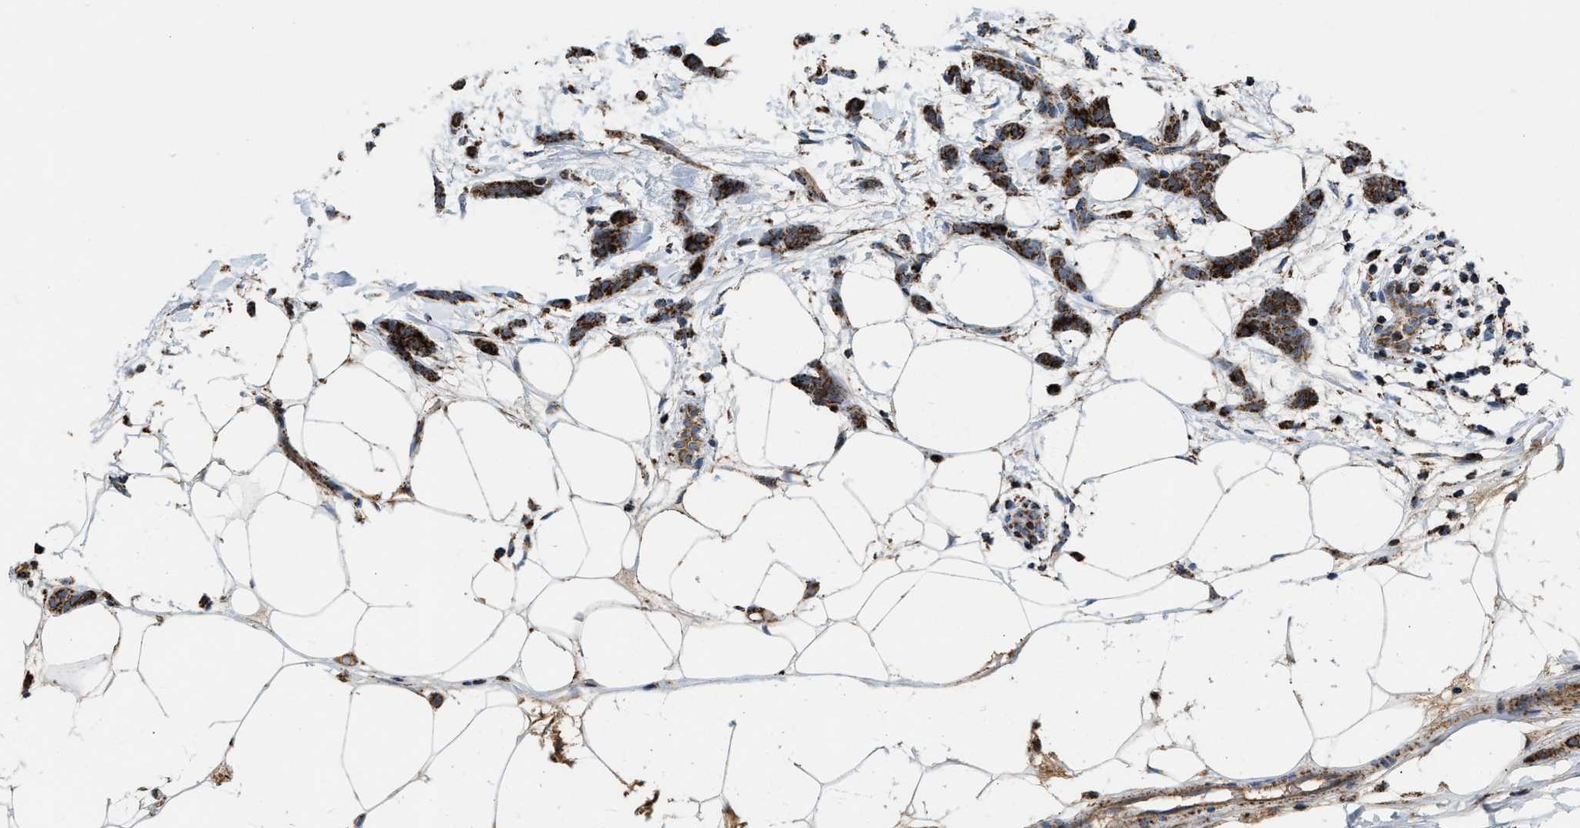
{"staining": {"intensity": "strong", "quantity": ">75%", "location": "cytoplasmic/membranous"}, "tissue": "breast cancer", "cell_type": "Tumor cells", "image_type": "cancer", "snomed": [{"axis": "morphology", "description": "Lobular carcinoma"}, {"axis": "topography", "description": "Skin"}, {"axis": "topography", "description": "Breast"}], "caption": "Breast cancer (lobular carcinoma) stained with a protein marker shows strong staining in tumor cells.", "gene": "PMPCA", "patient": {"sex": "female", "age": 46}}